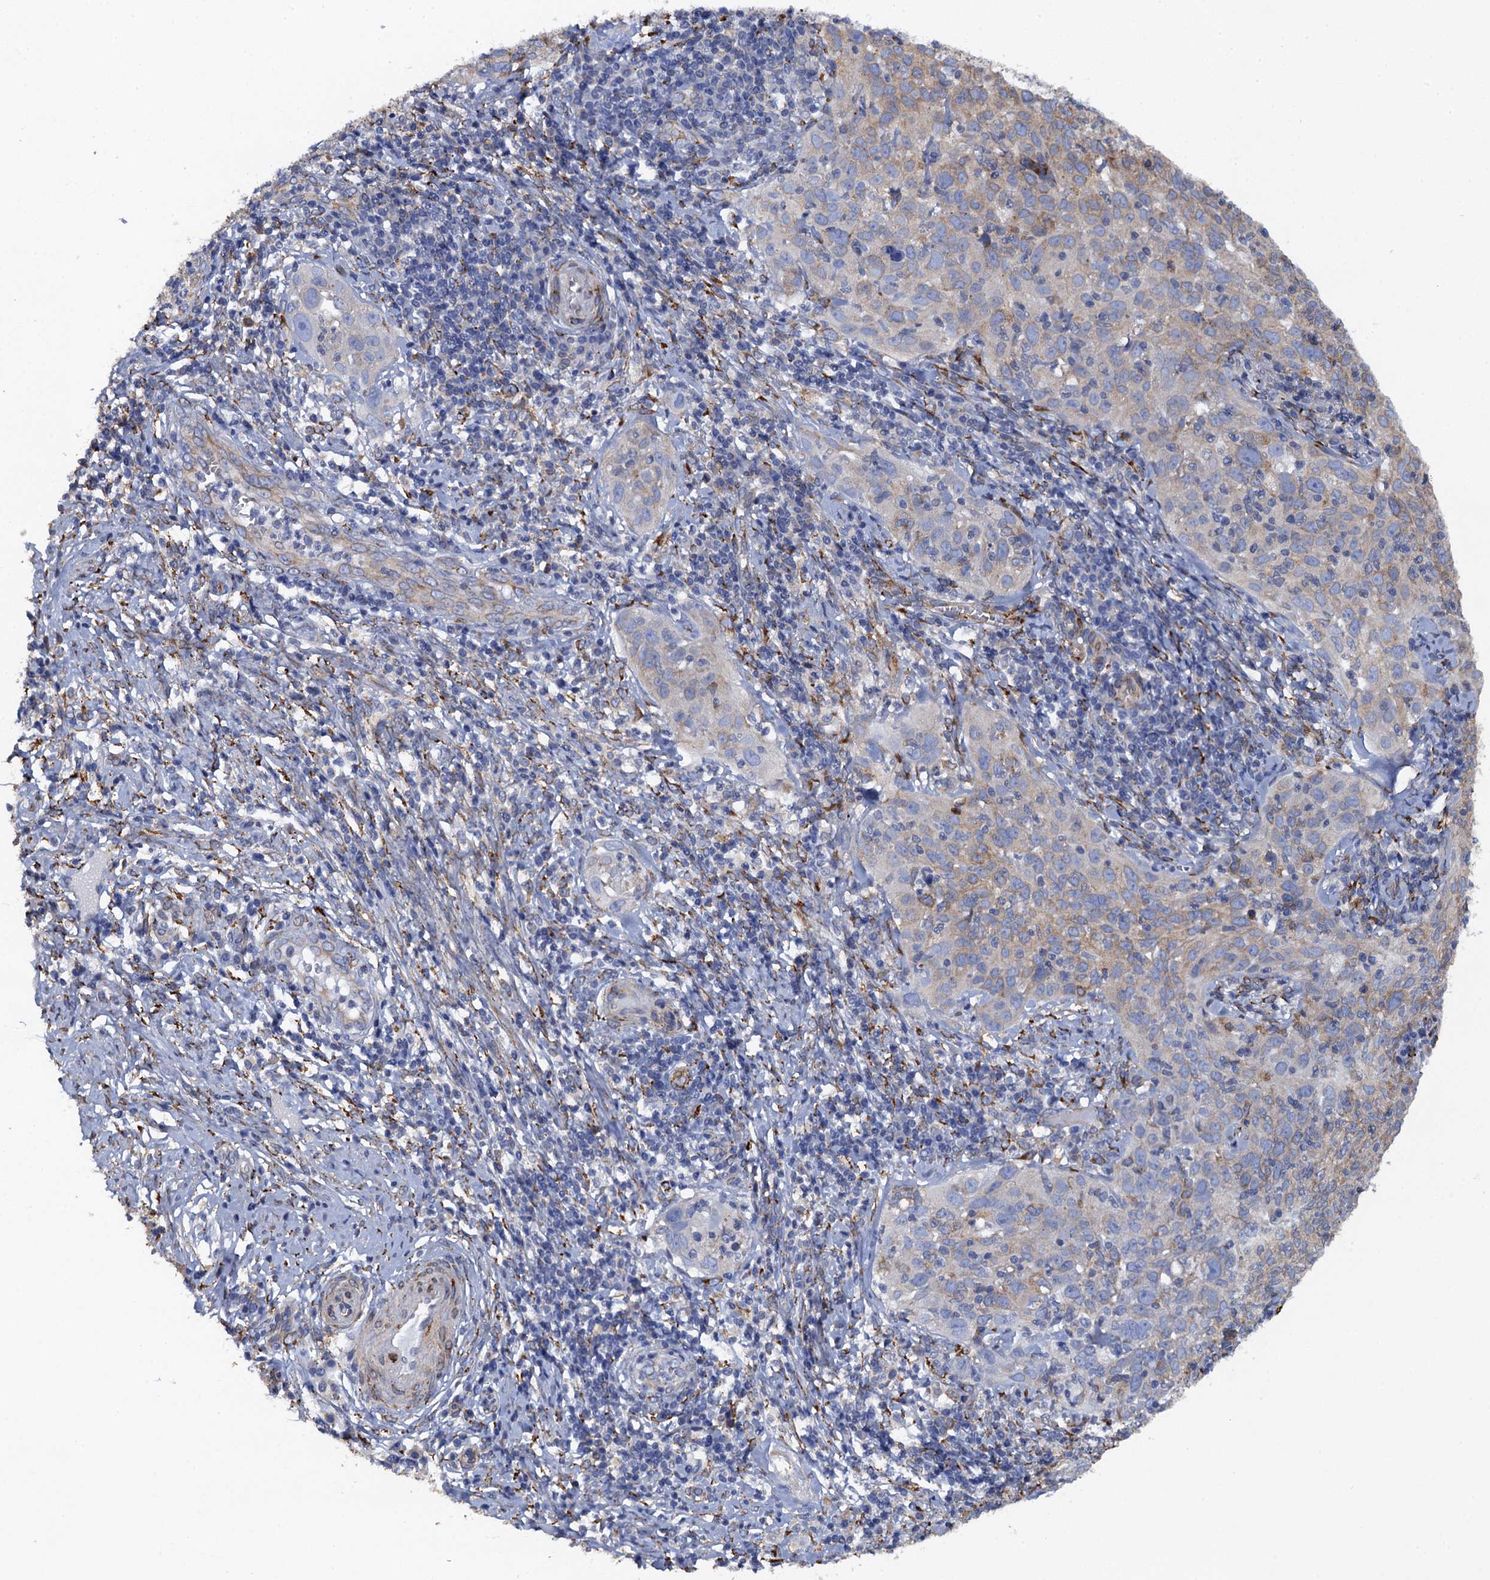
{"staining": {"intensity": "weak", "quantity": "<25%", "location": "cytoplasmic/membranous"}, "tissue": "cervical cancer", "cell_type": "Tumor cells", "image_type": "cancer", "snomed": [{"axis": "morphology", "description": "Normal tissue, NOS"}, {"axis": "morphology", "description": "Squamous cell carcinoma, NOS"}, {"axis": "topography", "description": "Cervix"}], "caption": "Cervical squamous cell carcinoma stained for a protein using IHC displays no expression tumor cells.", "gene": "POGLUT3", "patient": {"sex": "female", "age": 31}}